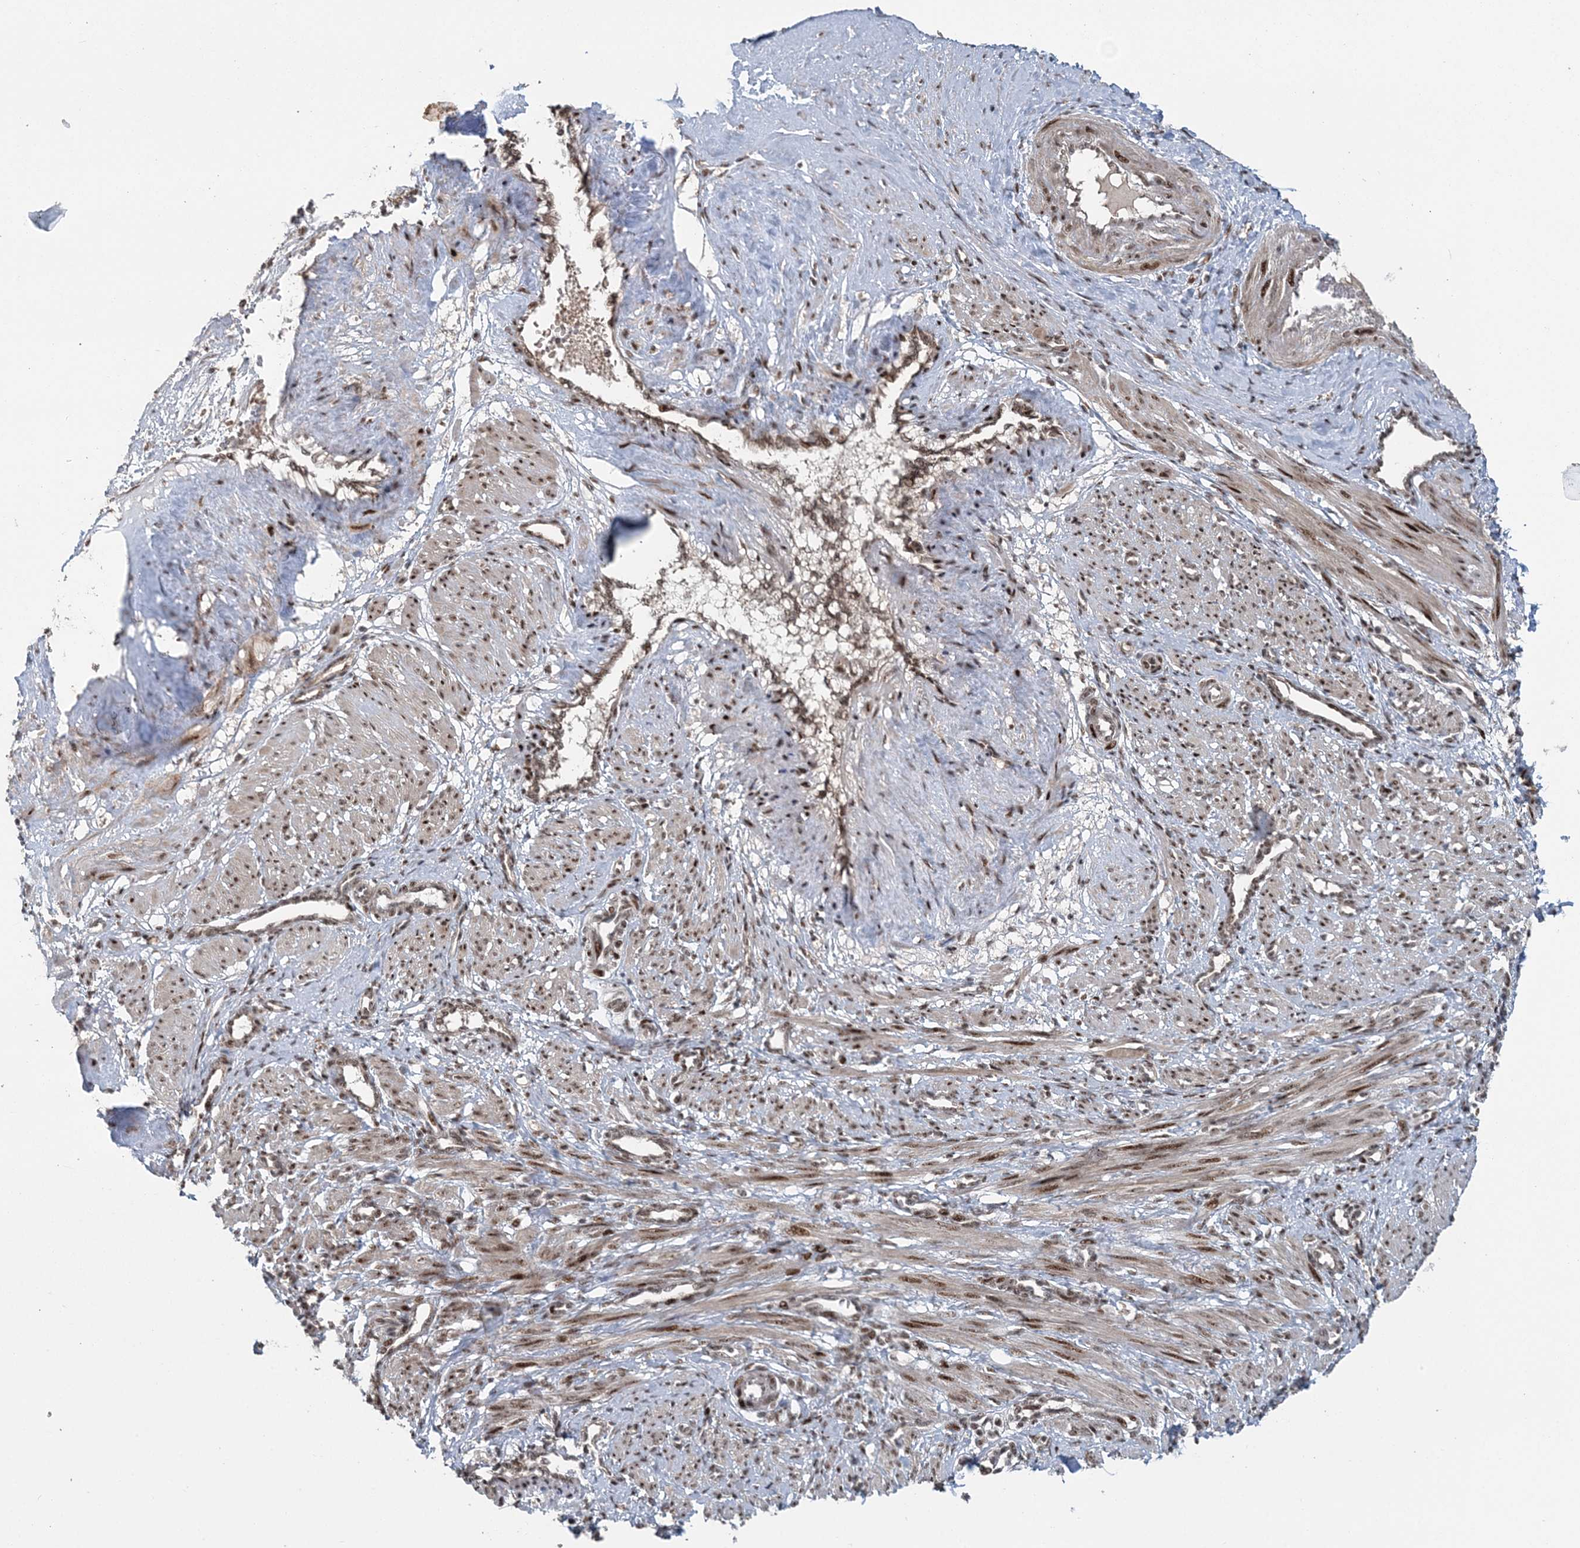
{"staining": {"intensity": "strong", "quantity": ">75%", "location": "cytoplasmic/membranous,nuclear"}, "tissue": "smooth muscle", "cell_type": "Smooth muscle cells", "image_type": "normal", "snomed": [{"axis": "morphology", "description": "Normal tissue, NOS"}, {"axis": "topography", "description": "Endometrium"}], "caption": "Immunohistochemistry (IHC) of normal human smooth muscle demonstrates high levels of strong cytoplasmic/membranous,nuclear staining in approximately >75% of smooth muscle cells.", "gene": "CWC22", "patient": {"sex": "female", "age": 33}}